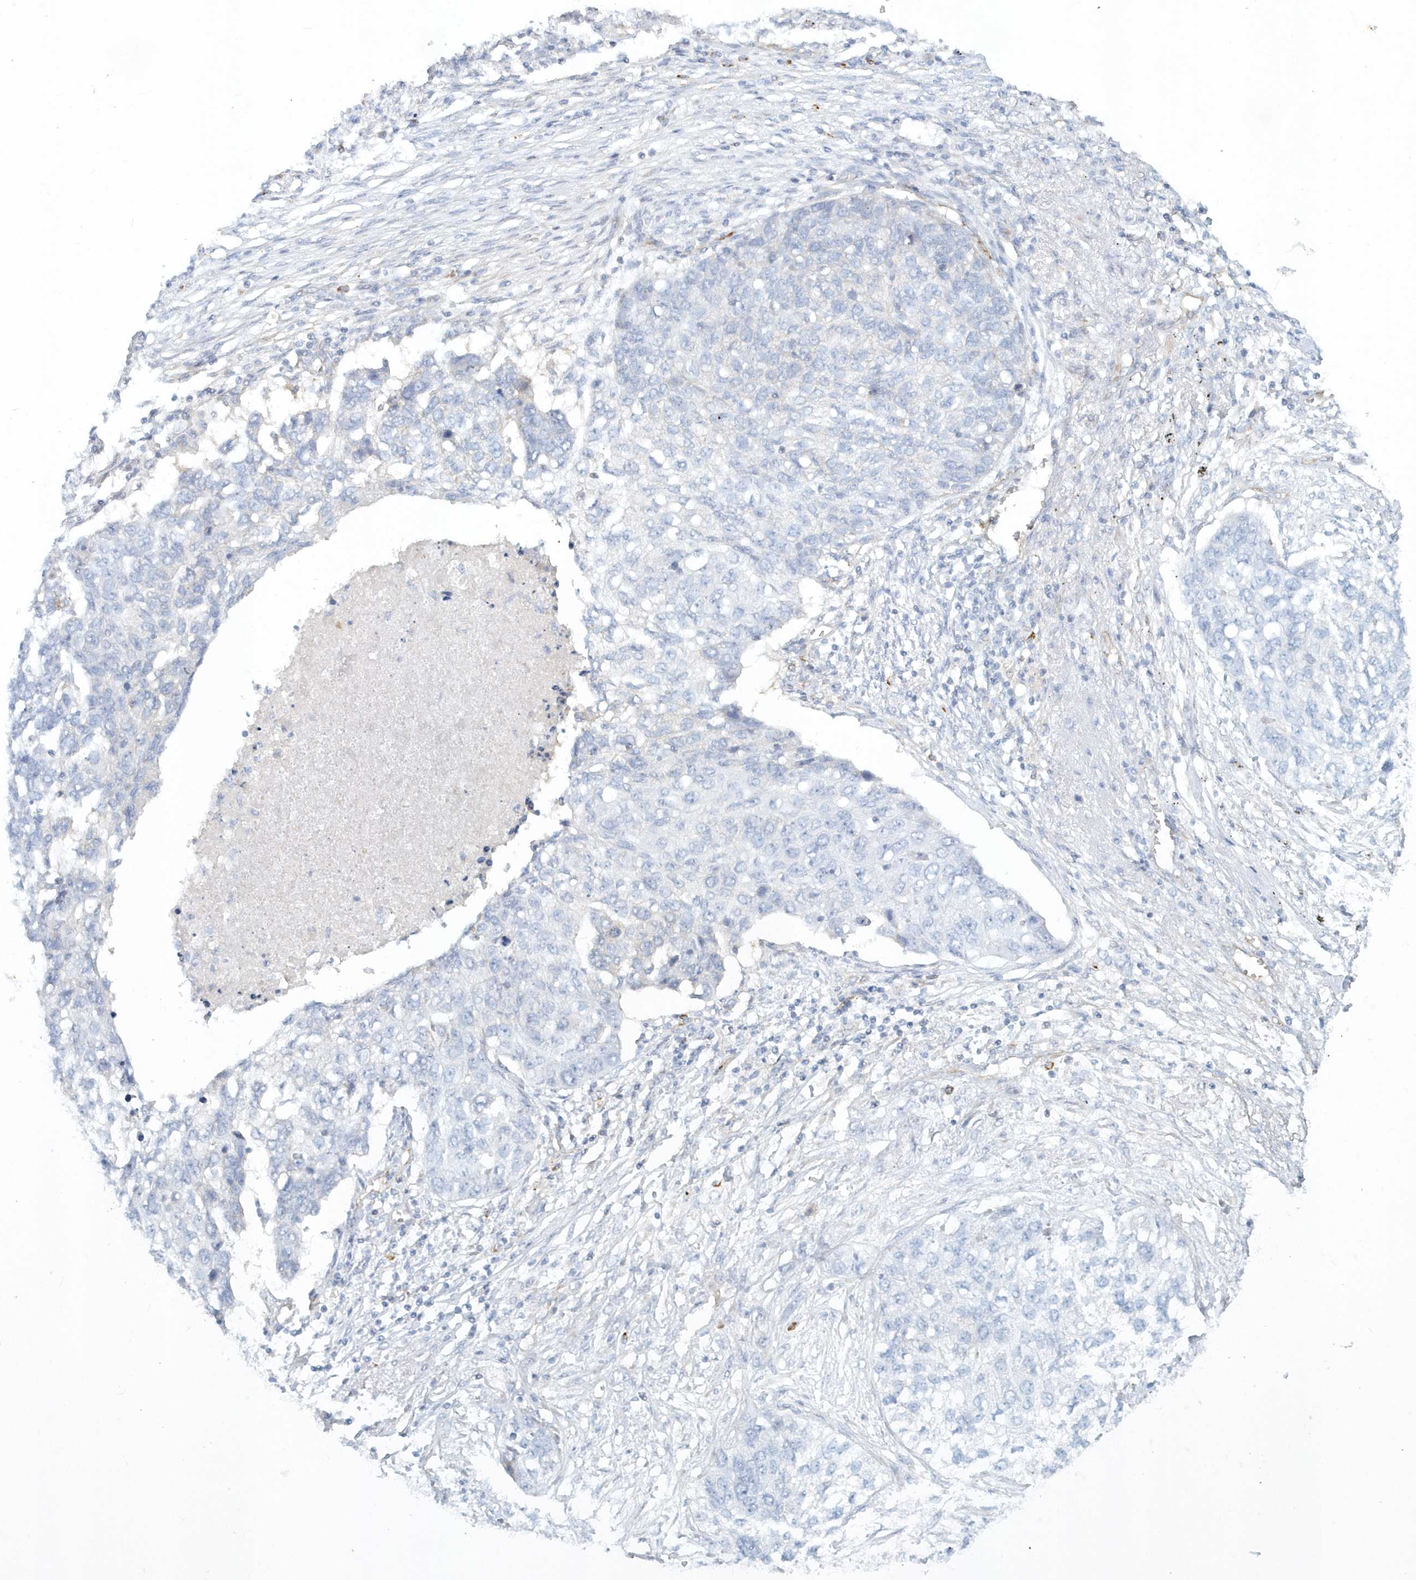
{"staining": {"intensity": "negative", "quantity": "none", "location": "none"}, "tissue": "lung cancer", "cell_type": "Tumor cells", "image_type": "cancer", "snomed": [{"axis": "morphology", "description": "Squamous cell carcinoma, NOS"}, {"axis": "topography", "description": "Lung"}], "caption": "A high-resolution micrograph shows immunohistochemistry staining of lung cancer, which exhibits no significant staining in tumor cells. (DAB (3,3'-diaminobenzidine) IHC visualized using brightfield microscopy, high magnification).", "gene": "DNAH1", "patient": {"sex": "female", "age": 63}}